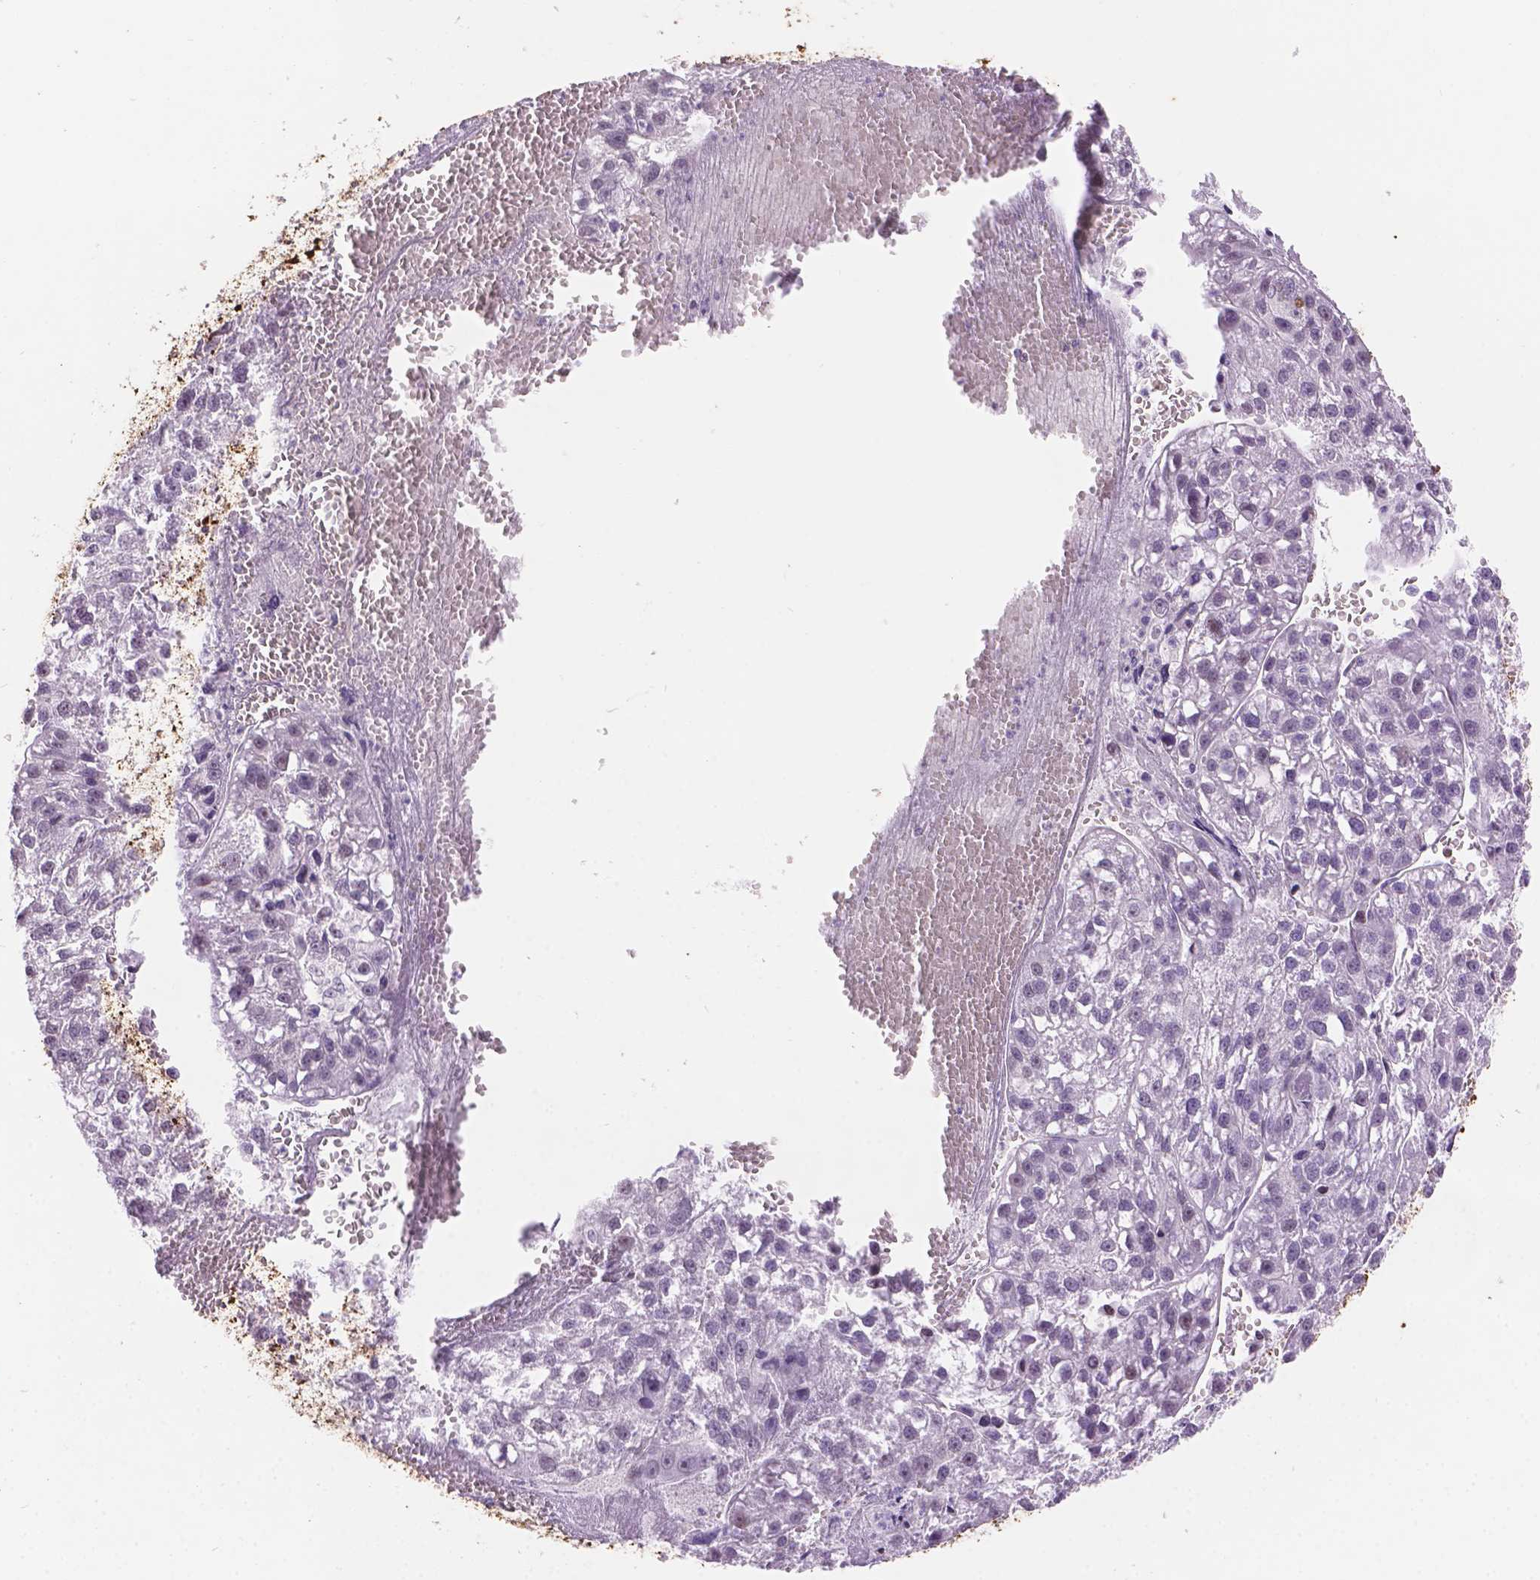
{"staining": {"intensity": "negative", "quantity": "none", "location": "none"}, "tissue": "liver cancer", "cell_type": "Tumor cells", "image_type": "cancer", "snomed": [{"axis": "morphology", "description": "Carcinoma, Hepatocellular, NOS"}, {"axis": "topography", "description": "Liver"}], "caption": "The image demonstrates no significant staining in tumor cells of hepatocellular carcinoma (liver). (Brightfield microscopy of DAB (3,3'-diaminobenzidine) immunohistochemistry at high magnification).", "gene": "DMWD", "patient": {"sex": "female", "age": 70}}